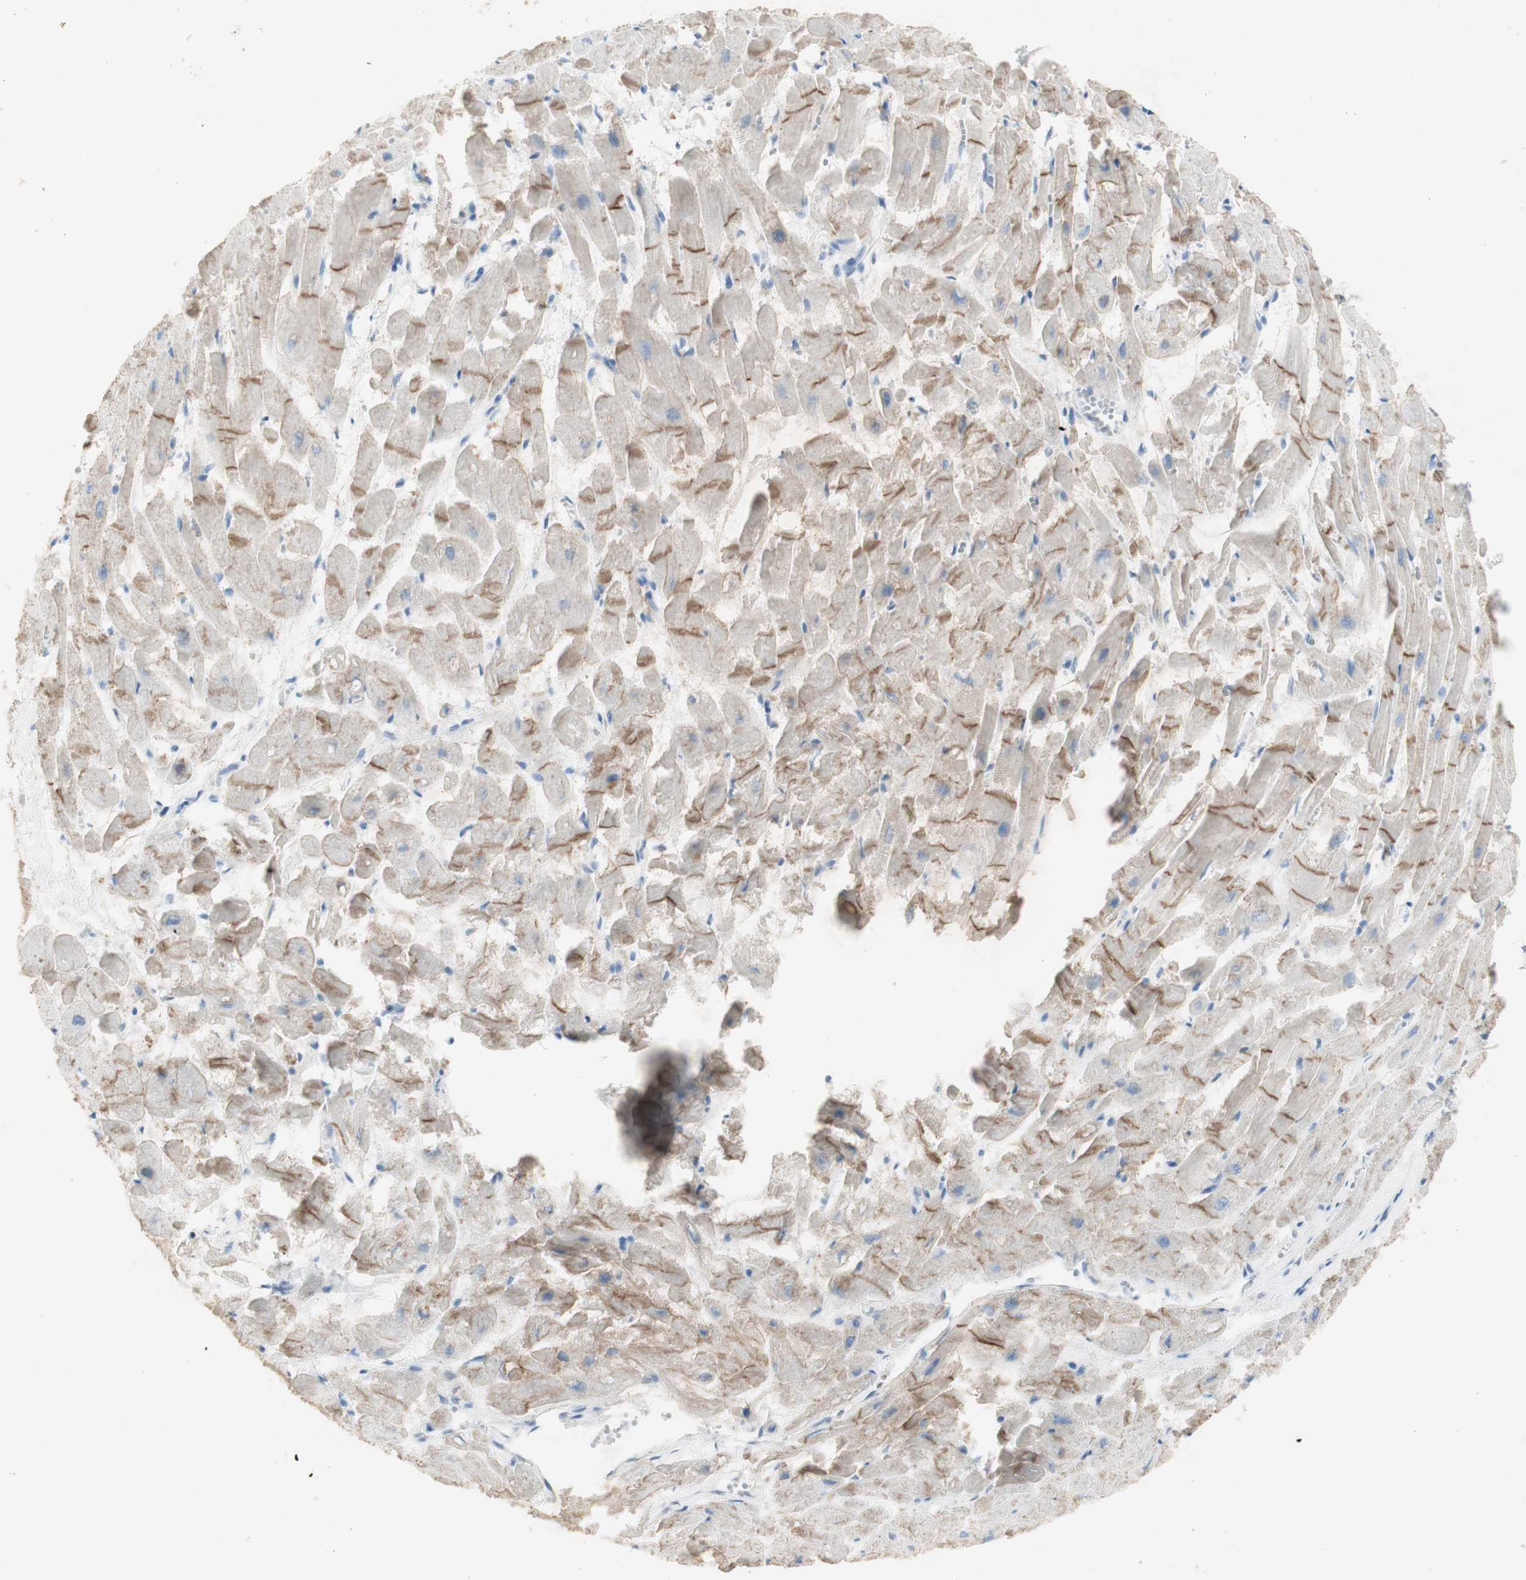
{"staining": {"intensity": "weak", "quantity": "25%-75%", "location": "cytoplasmic/membranous"}, "tissue": "heart muscle", "cell_type": "Cardiomyocytes", "image_type": "normal", "snomed": [{"axis": "morphology", "description": "Normal tissue, NOS"}, {"axis": "topography", "description": "Heart"}], "caption": "Immunohistochemistry (IHC) staining of benign heart muscle, which exhibits low levels of weak cytoplasmic/membranous positivity in about 25%-75% of cardiomyocytes indicating weak cytoplasmic/membranous protein positivity. The staining was performed using DAB (3,3'-diaminobenzidine) (brown) for protein detection and nuclei were counterstained in hematoxylin (blue).", "gene": "ART3", "patient": {"sex": "female", "age": 19}}